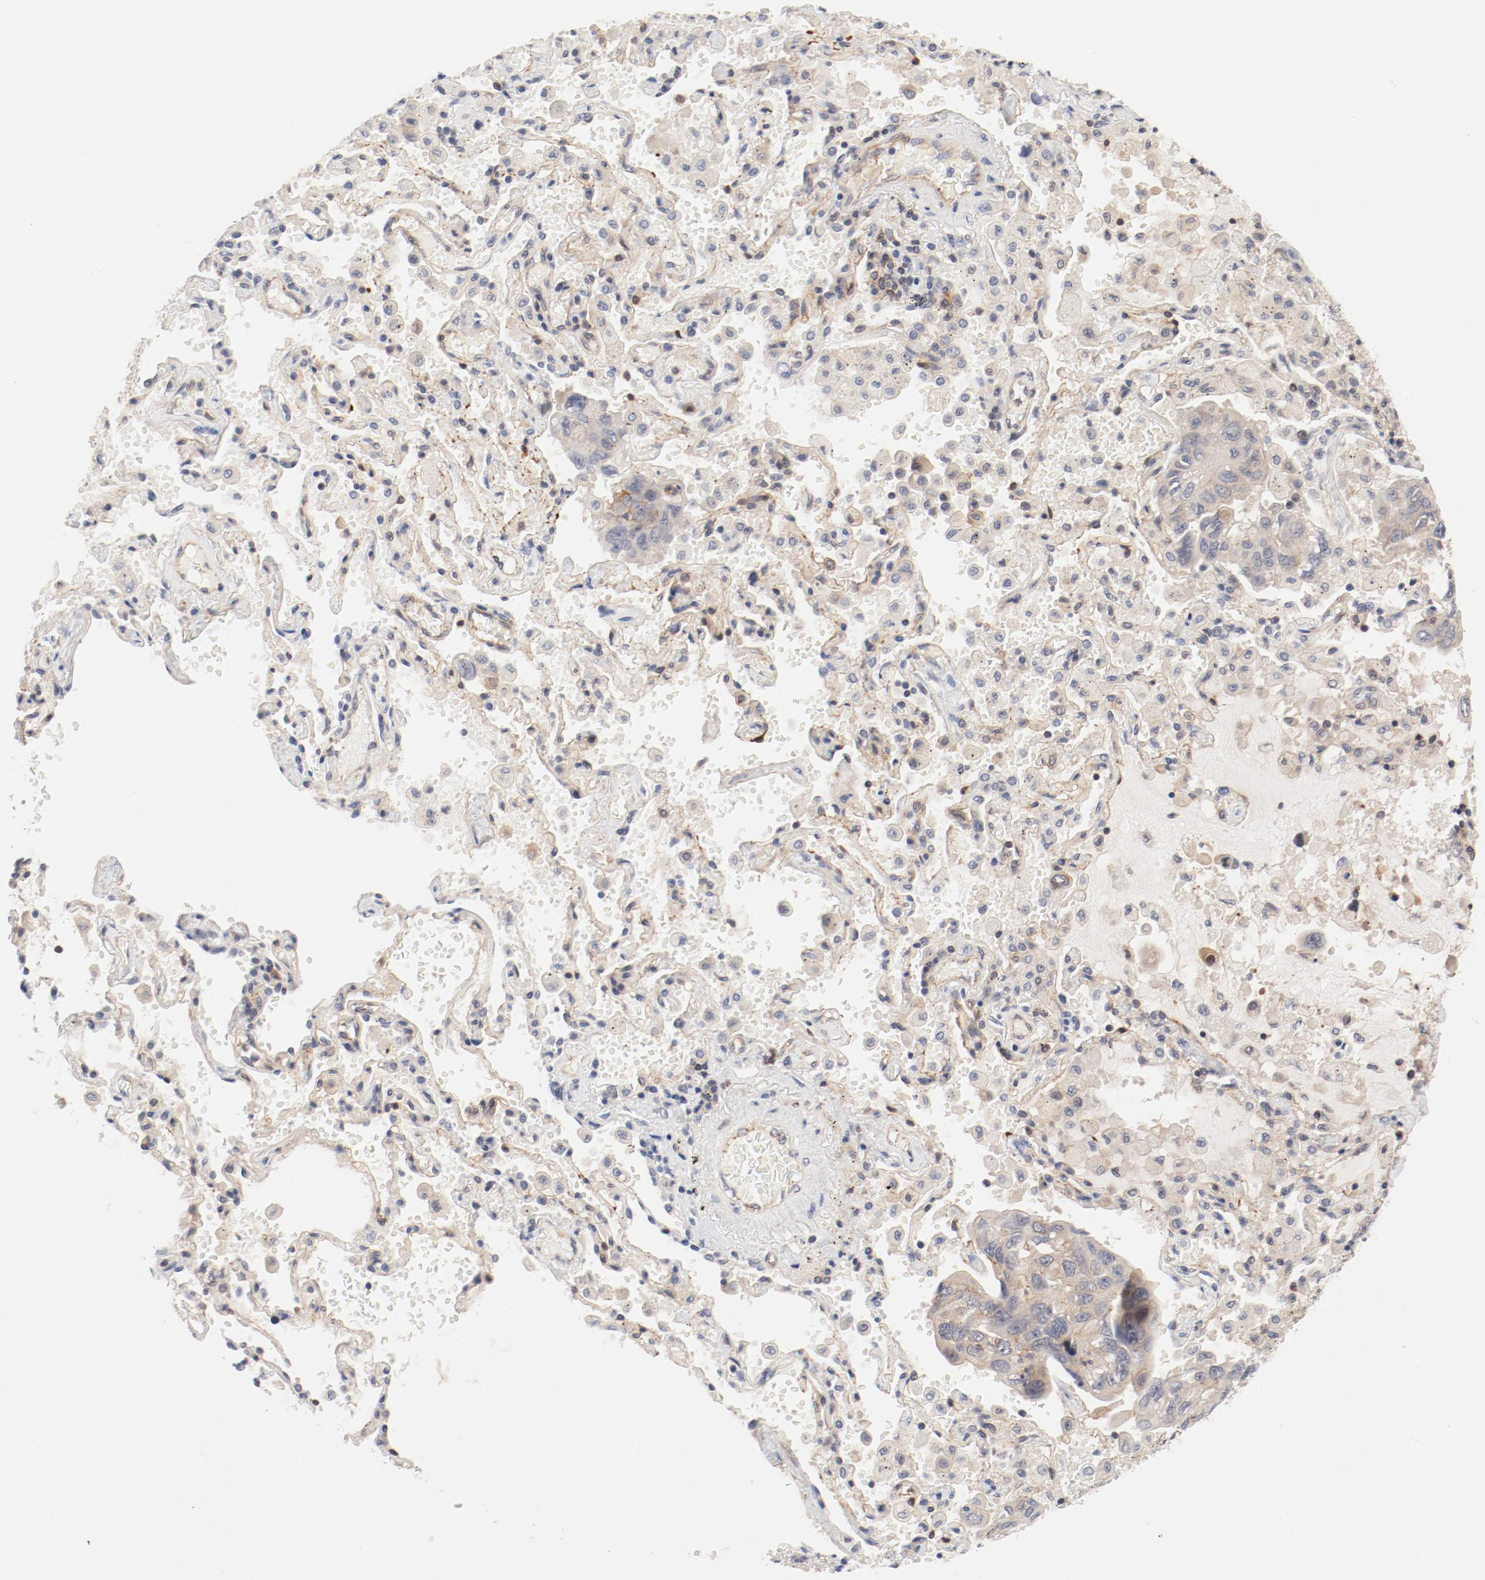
{"staining": {"intensity": "weak", "quantity": ">75%", "location": "cytoplasmic/membranous"}, "tissue": "lung cancer", "cell_type": "Tumor cells", "image_type": "cancer", "snomed": [{"axis": "morphology", "description": "Adenocarcinoma, NOS"}, {"axis": "topography", "description": "Lung"}], "caption": "Immunohistochemistry (IHC) histopathology image of lung cancer stained for a protein (brown), which reveals low levels of weak cytoplasmic/membranous staining in about >75% of tumor cells.", "gene": "ZNF267", "patient": {"sex": "male", "age": 64}}